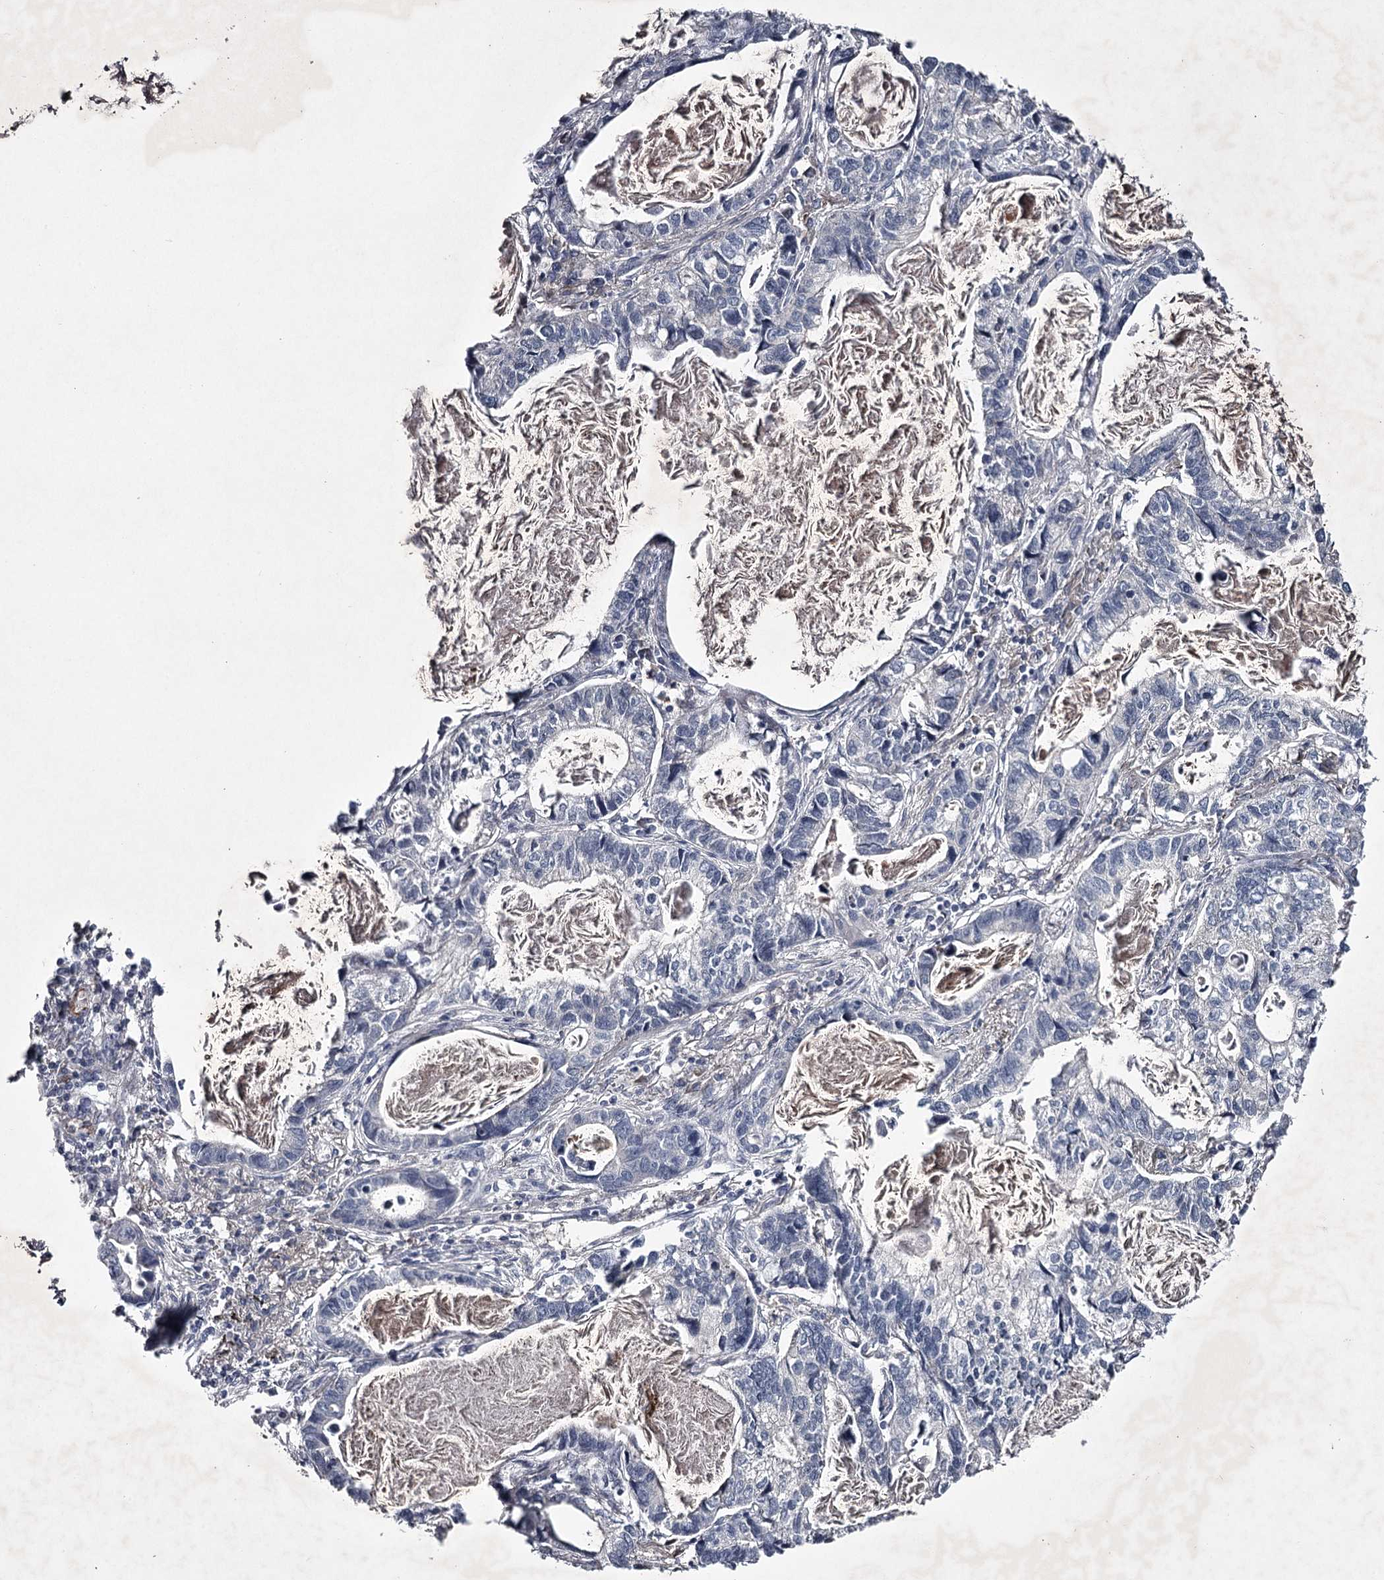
{"staining": {"intensity": "negative", "quantity": "none", "location": "none"}, "tissue": "lung cancer", "cell_type": "Tumor cells", "image_type": "cancer", "snomed": [{"axis": "morphology", "description": "Adenocarcinoma, NOS"}, {"axis": "topography", "description": "Lung"}], "caption": "The image demonstrates no staining of tumor cells in adenocarcinoma (lung). (Brightfield microscopy of DAB (3,3'-diaminobenzidine) immunohistochemistry at high magnification).", "gene": "FDXACB1", "patient": {"sex": "male", "age": 67}}